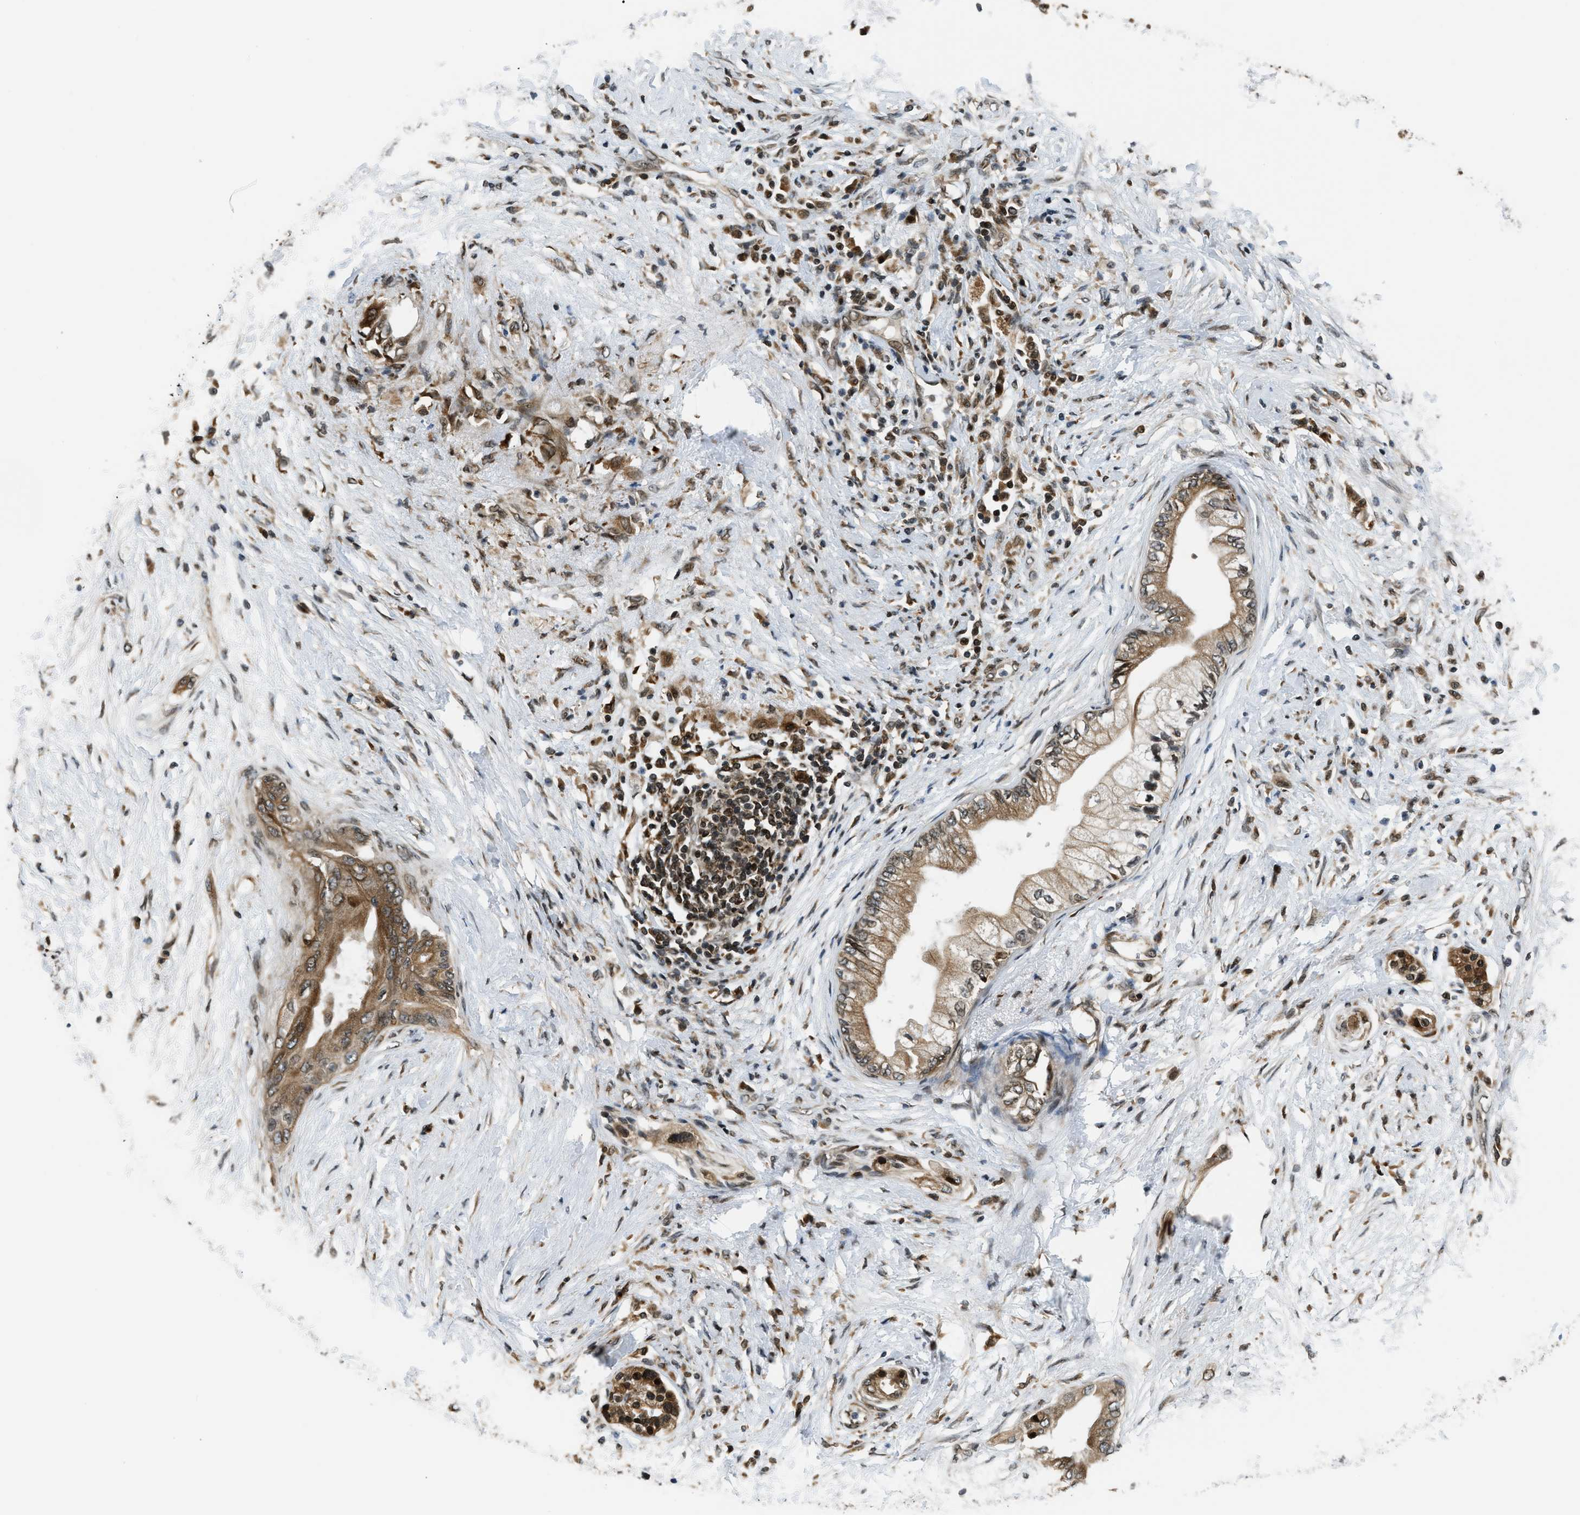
{"staining": {"intensity": "moderate", "quantity": "25%-75%", "location": "cytoplasmic/membranous"}, "tissue": "pancreatic cancer", "cell_type": "Tumor cells", "image_type": "cancer", "snomed": [{"axis": "morphology", "description": "Normal tissue, NOS"}, {"axis": "morphology", "description": "Adenocarcinoma, NOS"}, {"axis": "topography", "description": "Pancreas"}, {"axis": "topography", "description": "Duodenum"}], "caption": "Immunohistochemical staining of human pancreatic cancer displays moderate cytoplasmic/membranous protein expression in about 25%-75% of tumor cells.", "gene": "RETREG3", "patient": {"sex": "female", "age": 60}}